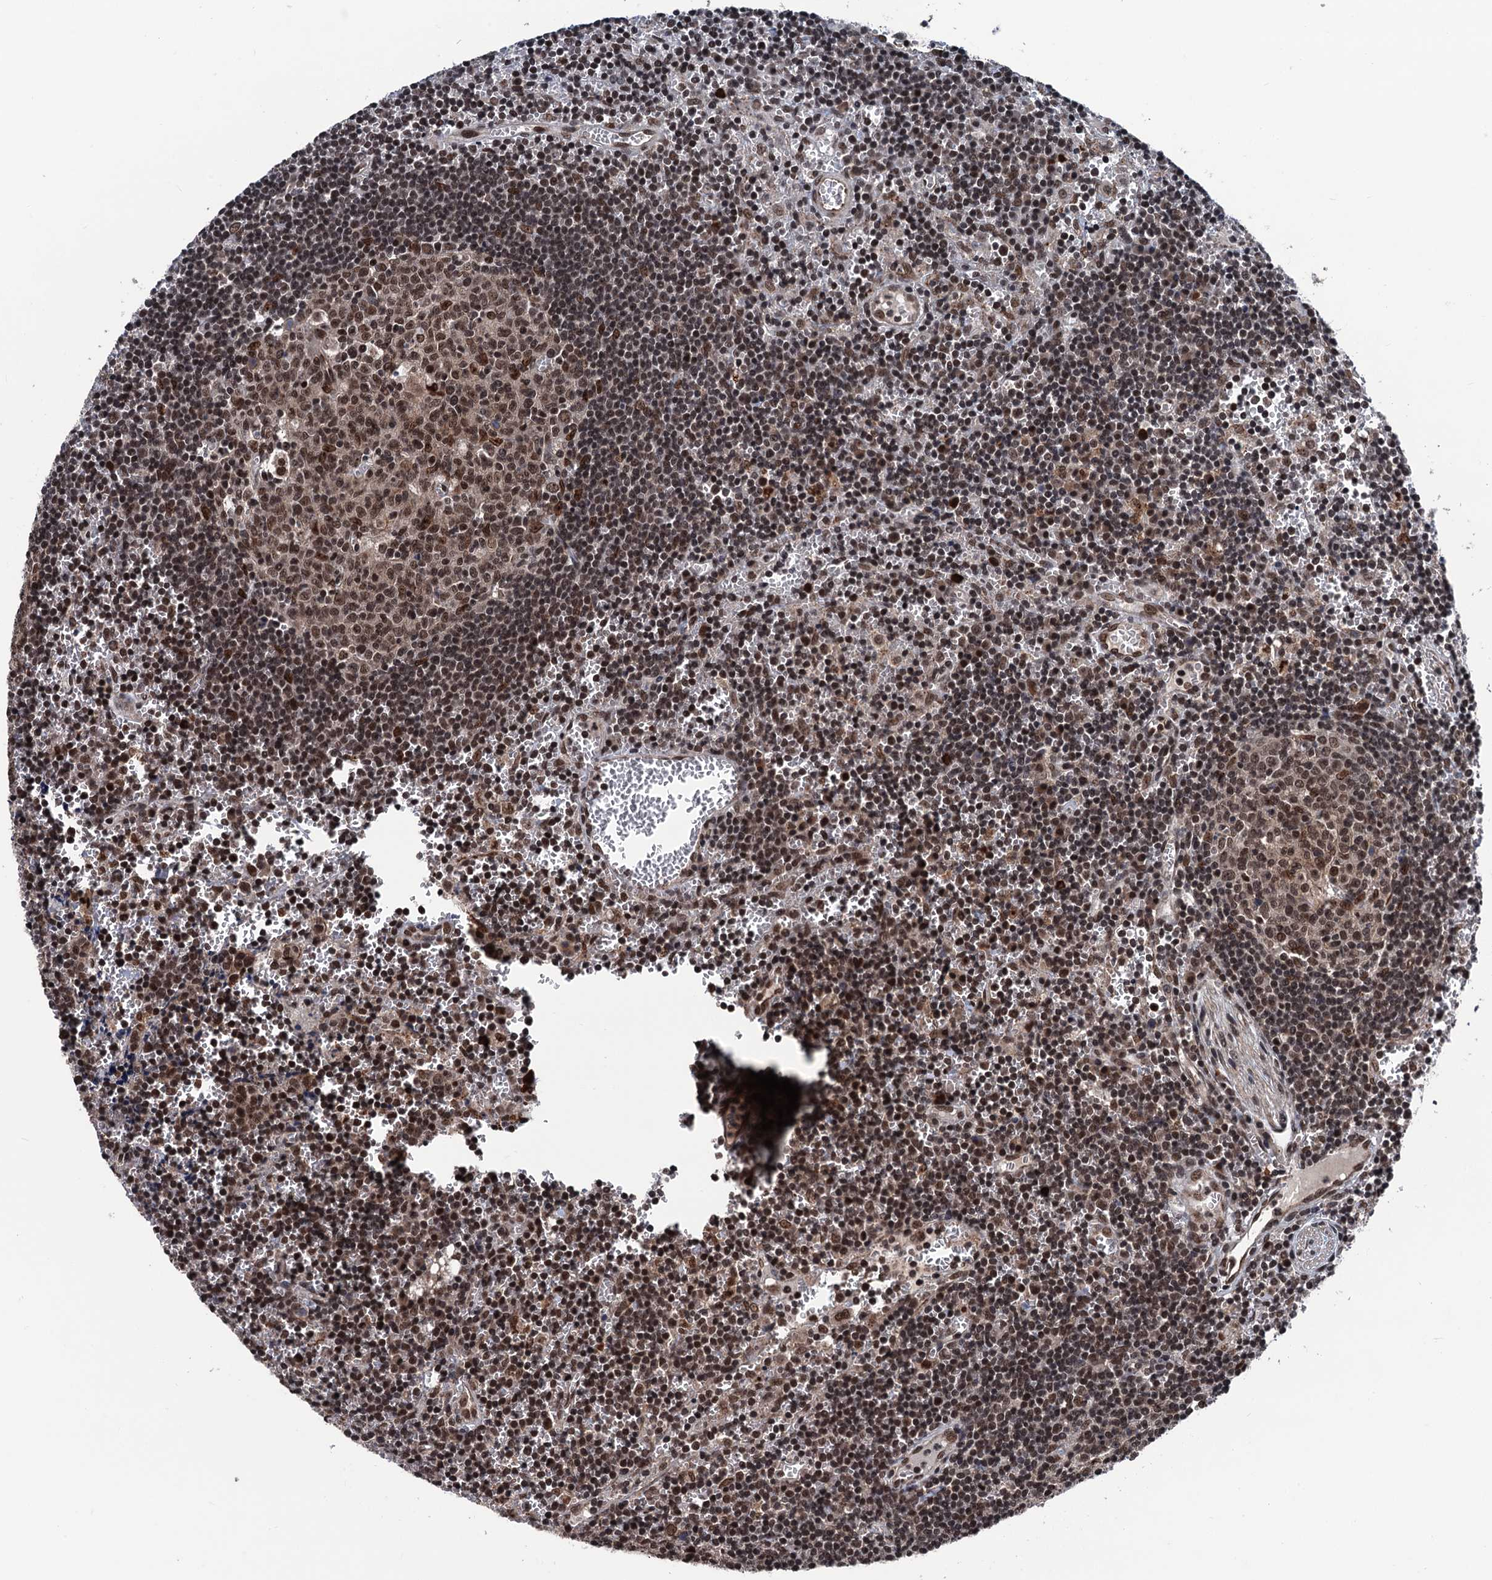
{"staining": {"intensity": "moderate", "quantity": ">75%", "location": "nuclear"}, "tissue": "lymph node", "cell_type": "Germinal center cells", "image_type": "normal", "snomed": [{"axis": "morphology", "description": "Normal tissue, NOS"}, {"axis": "topography", "description": "Lymph node"}], "caption": "Immunohistochemical staining of normal human lymph node demonstrates medium levels of moderate nuclear expression in about >75% of germinal center cells. (Brightfield microscopy of DAB IHC at high magnification).", "gene": "RASSF4", "patient": {"sex": "female", "age": 73}}